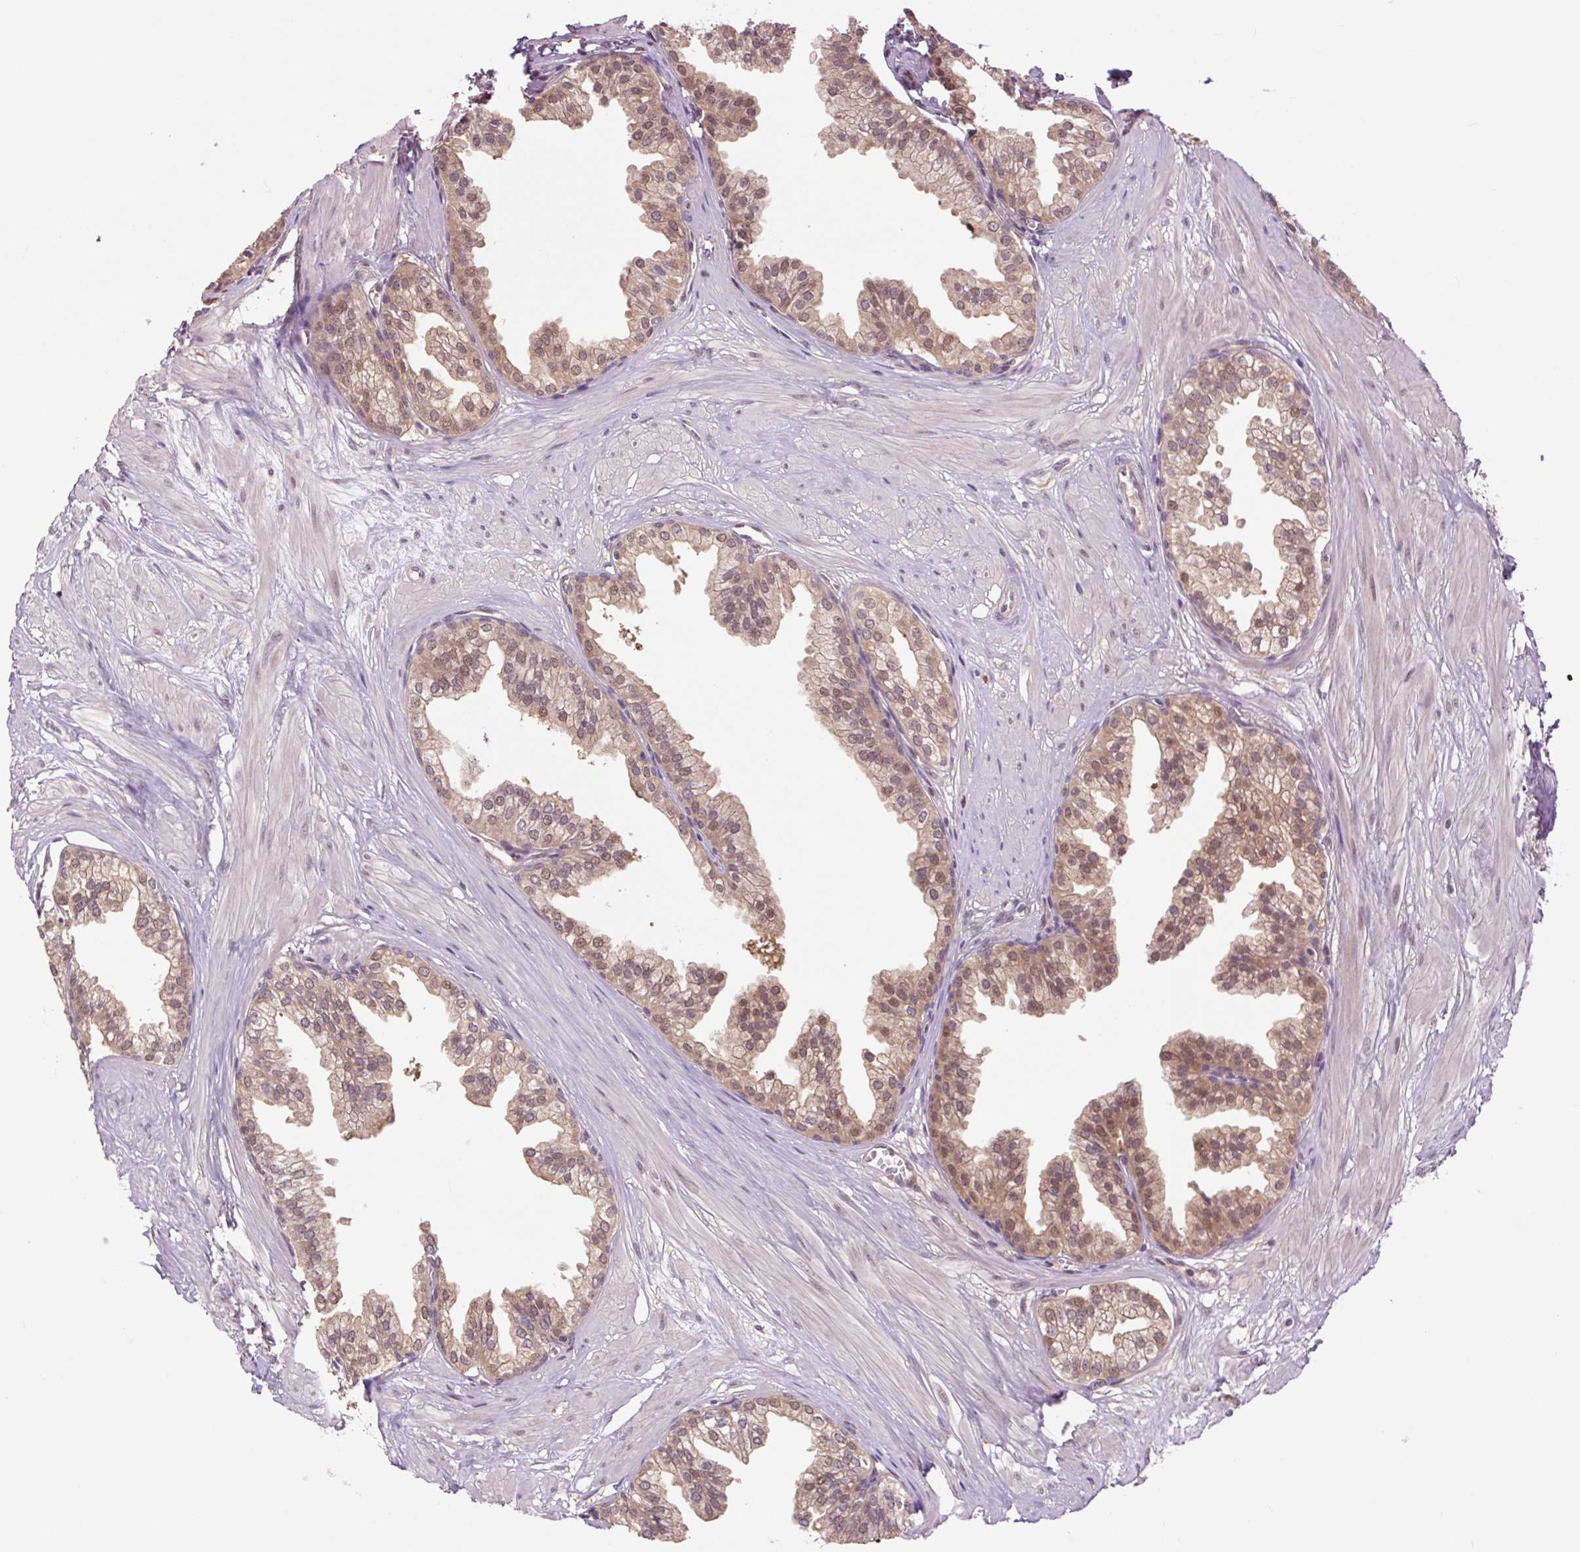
{"staining": {"intensity": "moderate", "quantity": ">75%", "location": "cytoplasmic/membranous,nuclear"}, "tissue": "prostate", "cell_type": "Glandular cells", "image_type": "normal", "snomed": [{"axis": "morphology", "description": "Normal tissue, NOS"}, {"axis": "topography", "description": "Prostate"}, {"axis": "topography", "description": "Peripheral nerve tissue"}], "caption": "DAB (3,3'-diaminobenzidine) immunohistochemical staining of benign human prostate shows moderate cytoplasmic/membranous,nuclear protein positivity in approximately >75% of glandular cells.", "gene": "TPT1", "patient": {"sex": "male", "age": 55}}